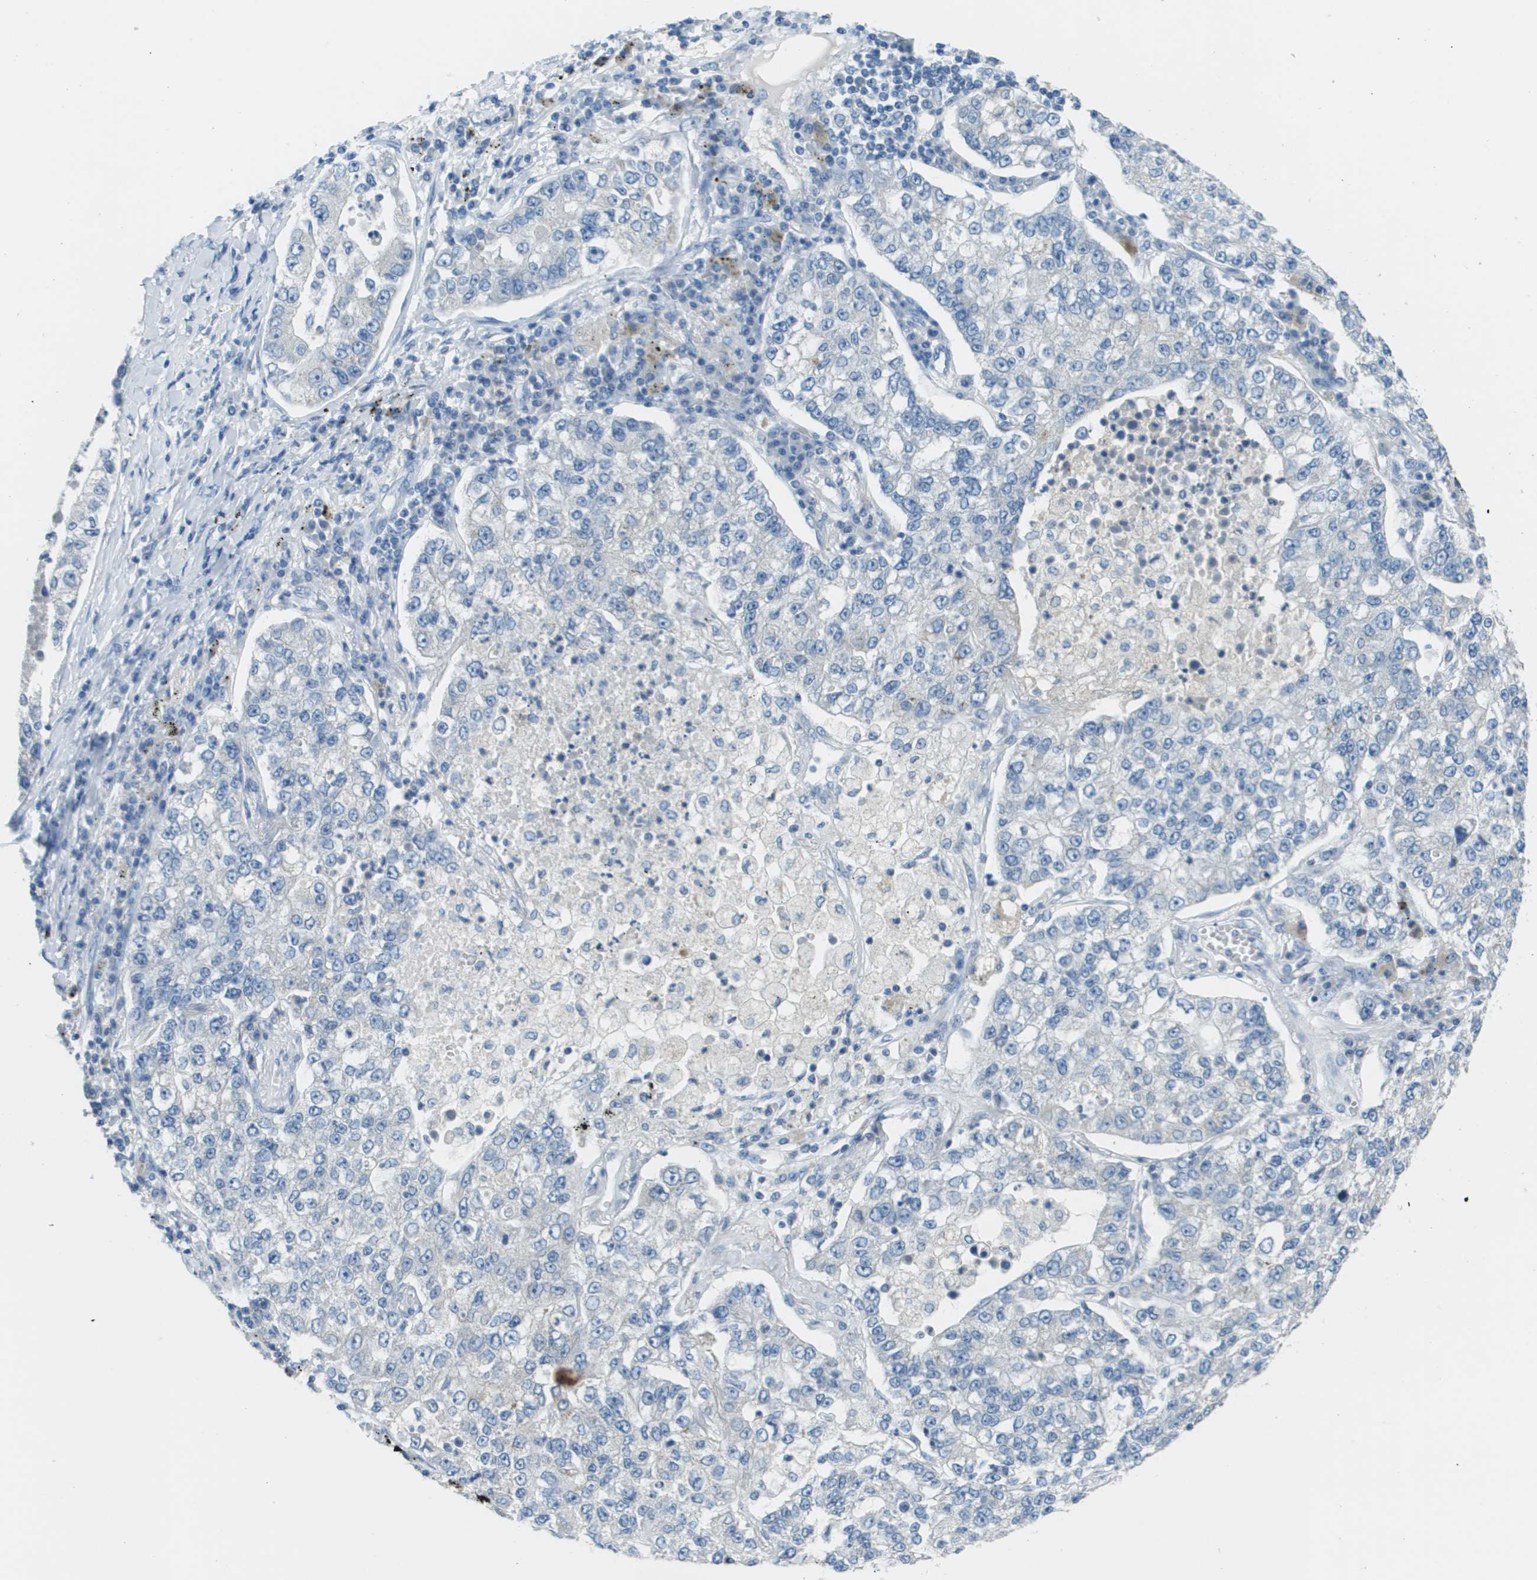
{"staining": {"intensity": "negative", "quantity": "none", "location": "none"}, "tissue": "lung cancer", "cell_type": "Tumor cells", "image_type": "cancer", "snomed": [{"axis": "morphology", "description": "Adenocarcinoma, NOS"}, {"axis": "topography", "description": "Lung"}], "caption": "Immunohistochemistry image of lung cancer (adenocarcinoma) stained for a protein (brown), which displays no expression in tumor cells.", "gene": "PTGDR2", "patient": {"sex": "male", "age": 49}}